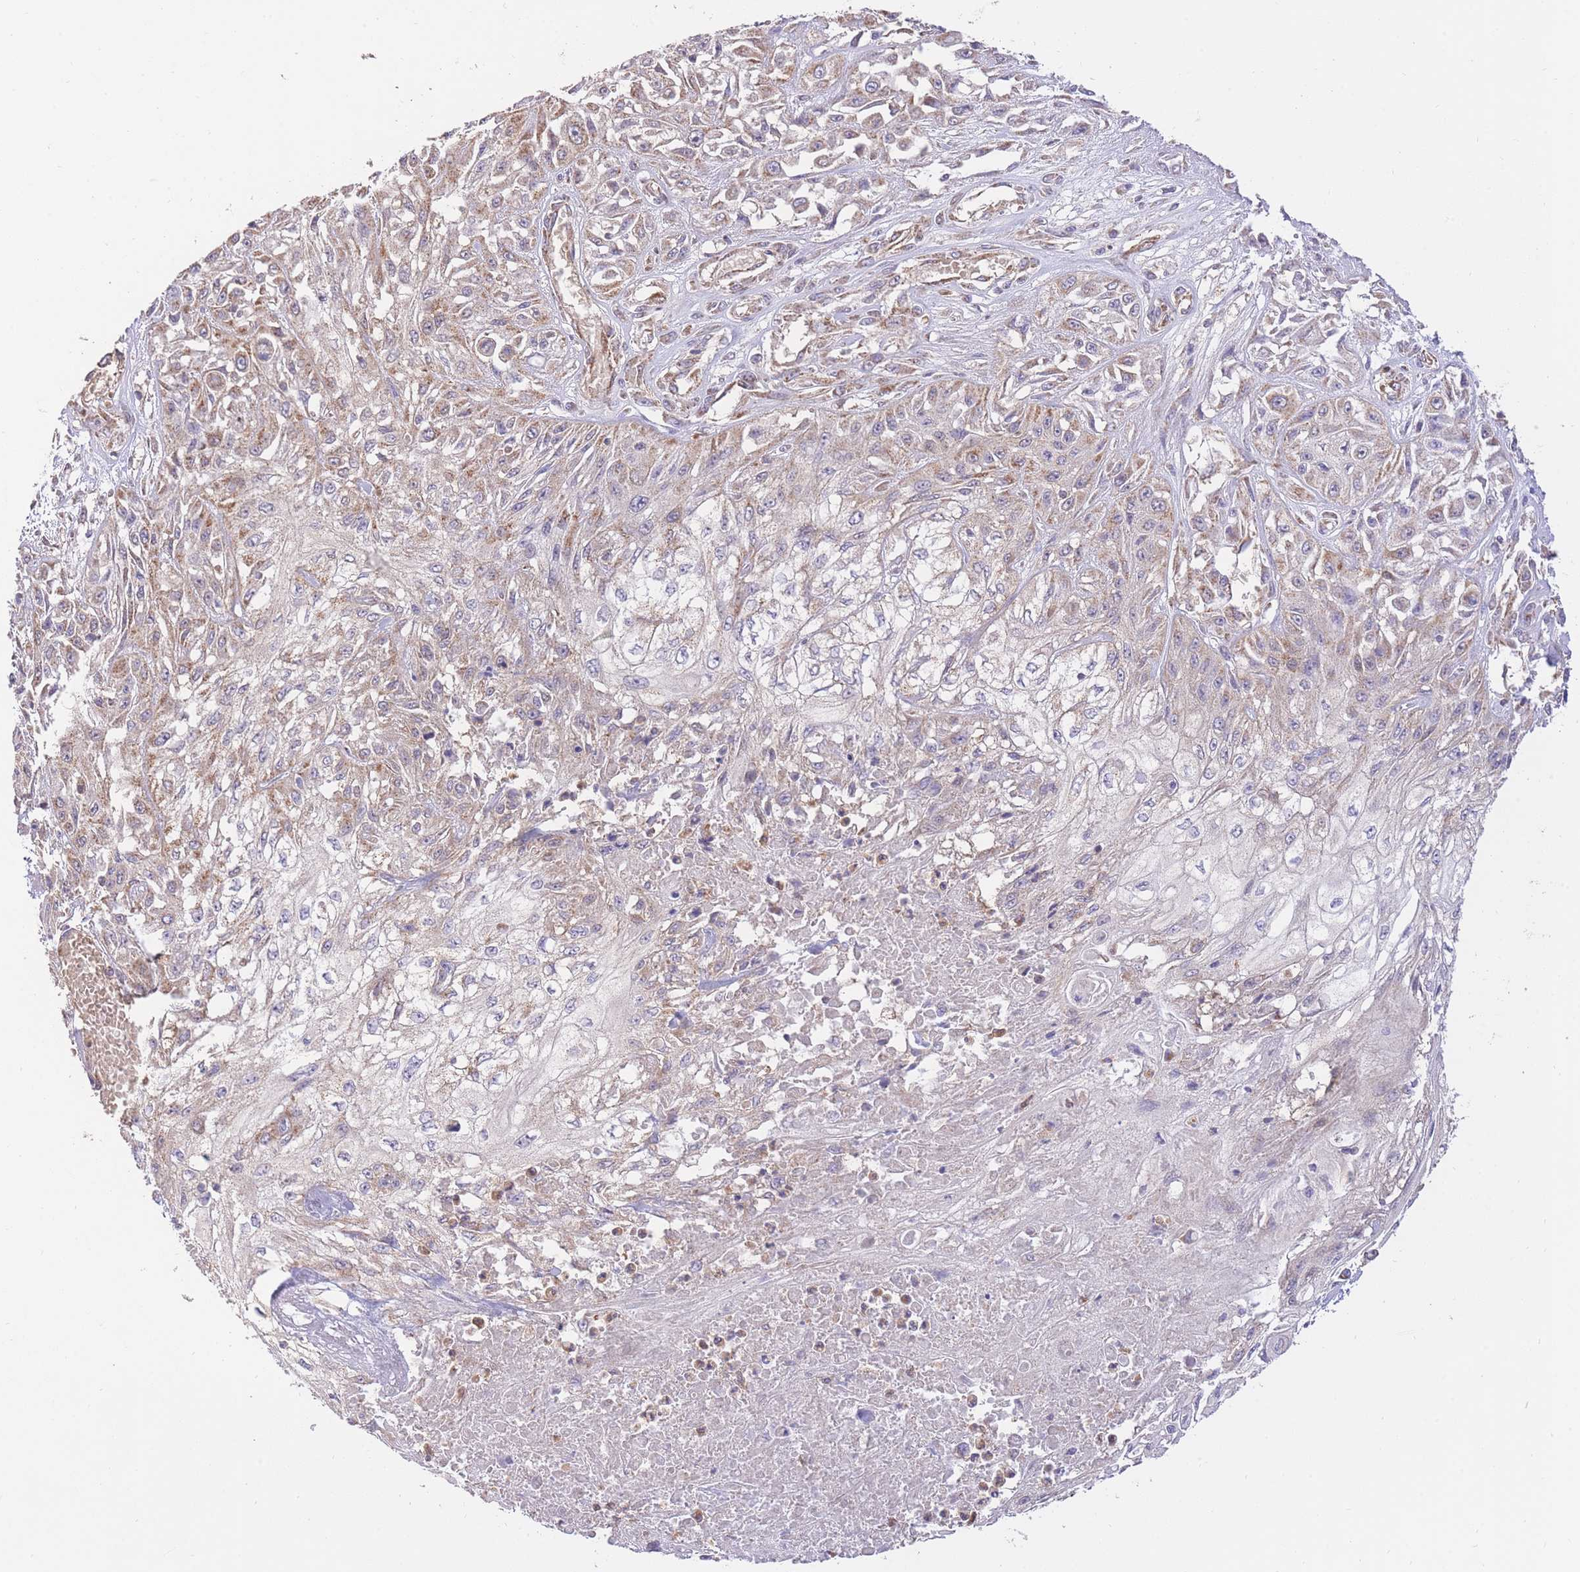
{"staining": {"intensity": "moderate", "quantity": ">75%", "location": "cytoplasmic/membranous"}, "tissue": "skin cancer", "cell_type": "Tumor cells", "image_type": "cancer", "snomed": [{"axis": "morphology", "description": "Squamous cell carcinoma, NOS"}, {"axis": "morphology", "description": "Squamous cell carcinoma, metastatic, NOS"}, {"axis": "topography", "description": "Skin"}, {"axis": "topography", "description": "Lymph node"}], "caption": "This photomicrograph demonstrates squamous cell carcinoma (skin) stained with IHC to label a protein in brown. The cytoplasmic/membranous of tumor cells show moderate positivity for the protein. Nuclei are counter-stained blue.", "gene": "PREP", "patient": {"sex": "male", "age": 75}}